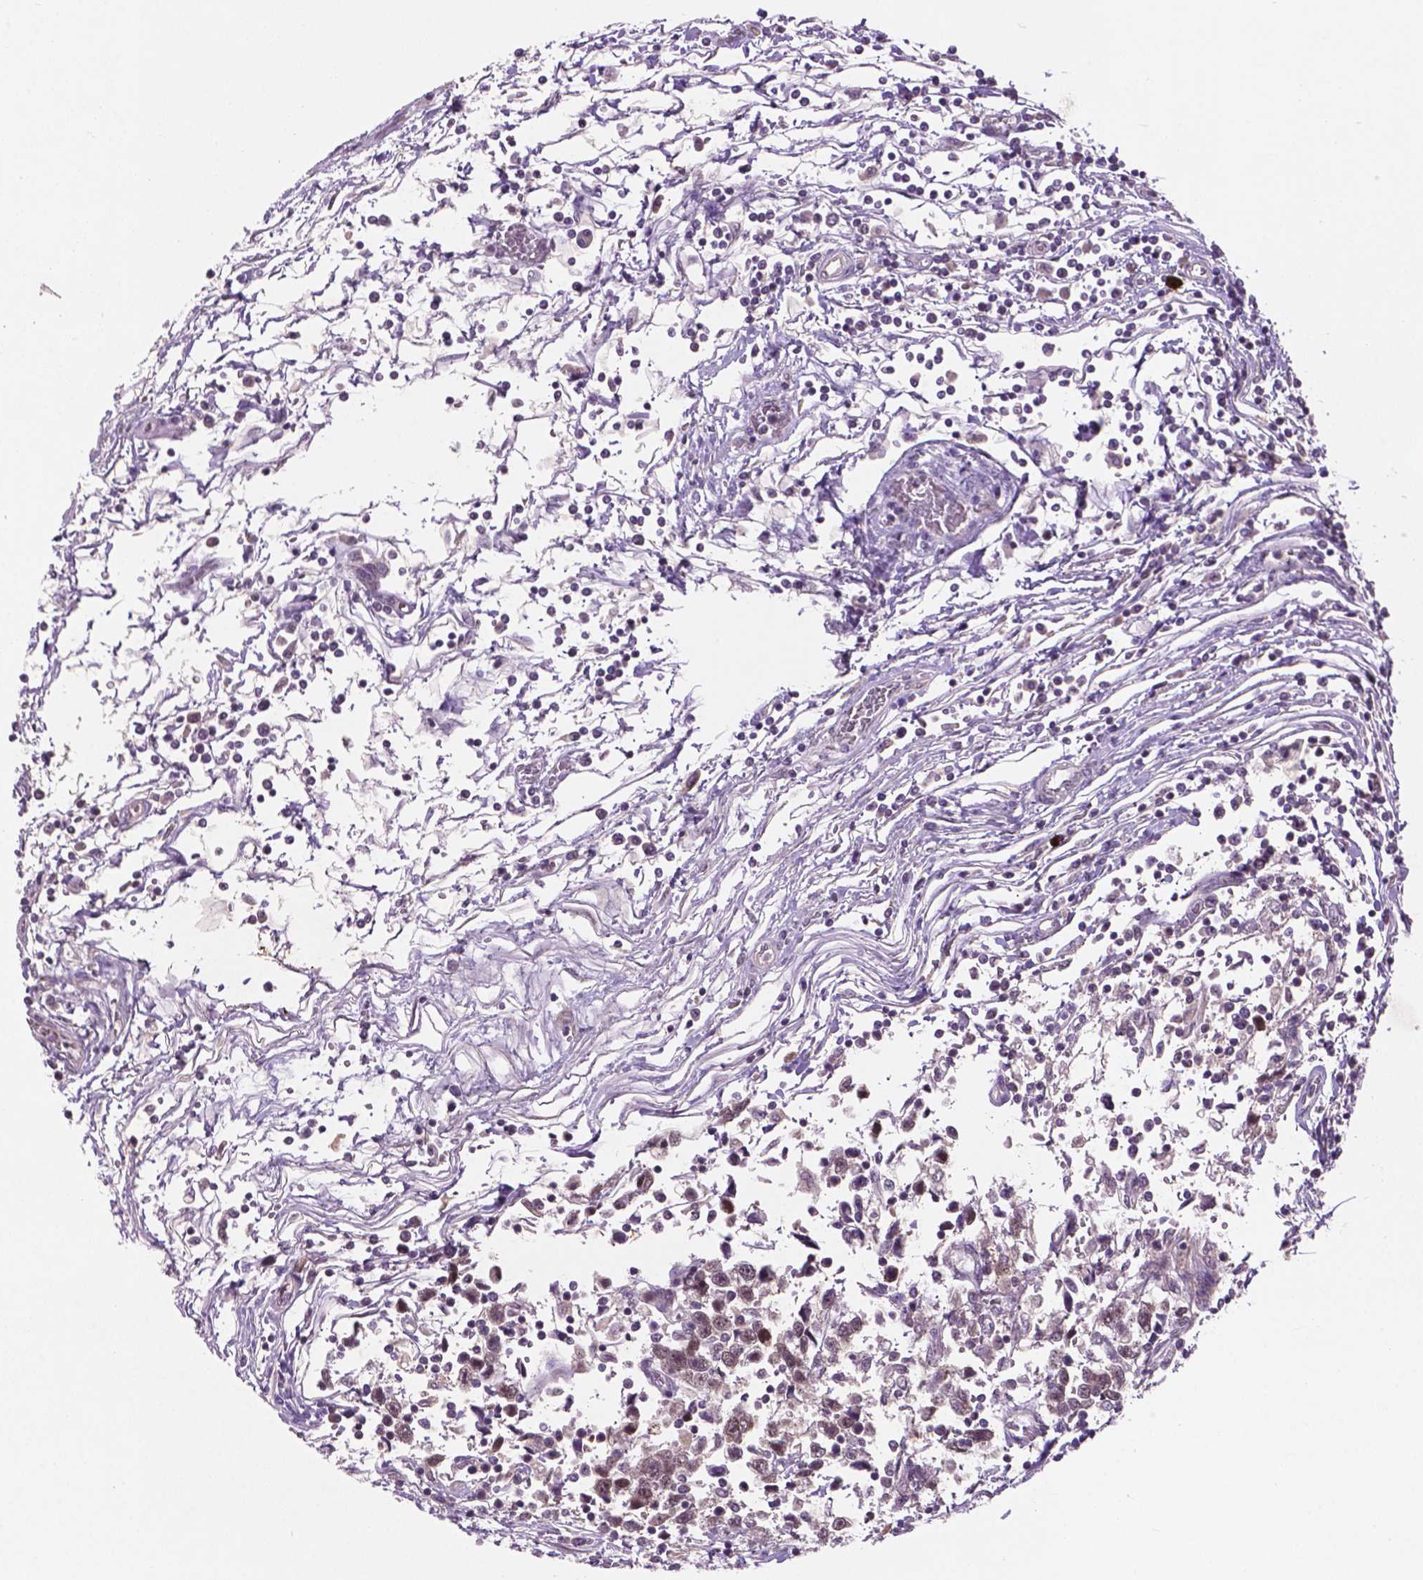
{"staining": {"intensity": "negative", "quantity": "none", "location": "none"}, "tissue": "testis cancer", "cell_type": "Tumor cells", "image_type": "cancer", "snomed": [{"axis": "morphology", "description": "Seminoma, NOS"}, {"axis": "topography", "description": "Testis"}], "caption": "Micrograph shows no significant protein staining in tumor cells of seminoma (testis).", "gene": "GXYLT2", "patient": {"sex": "male", "age": 34}}